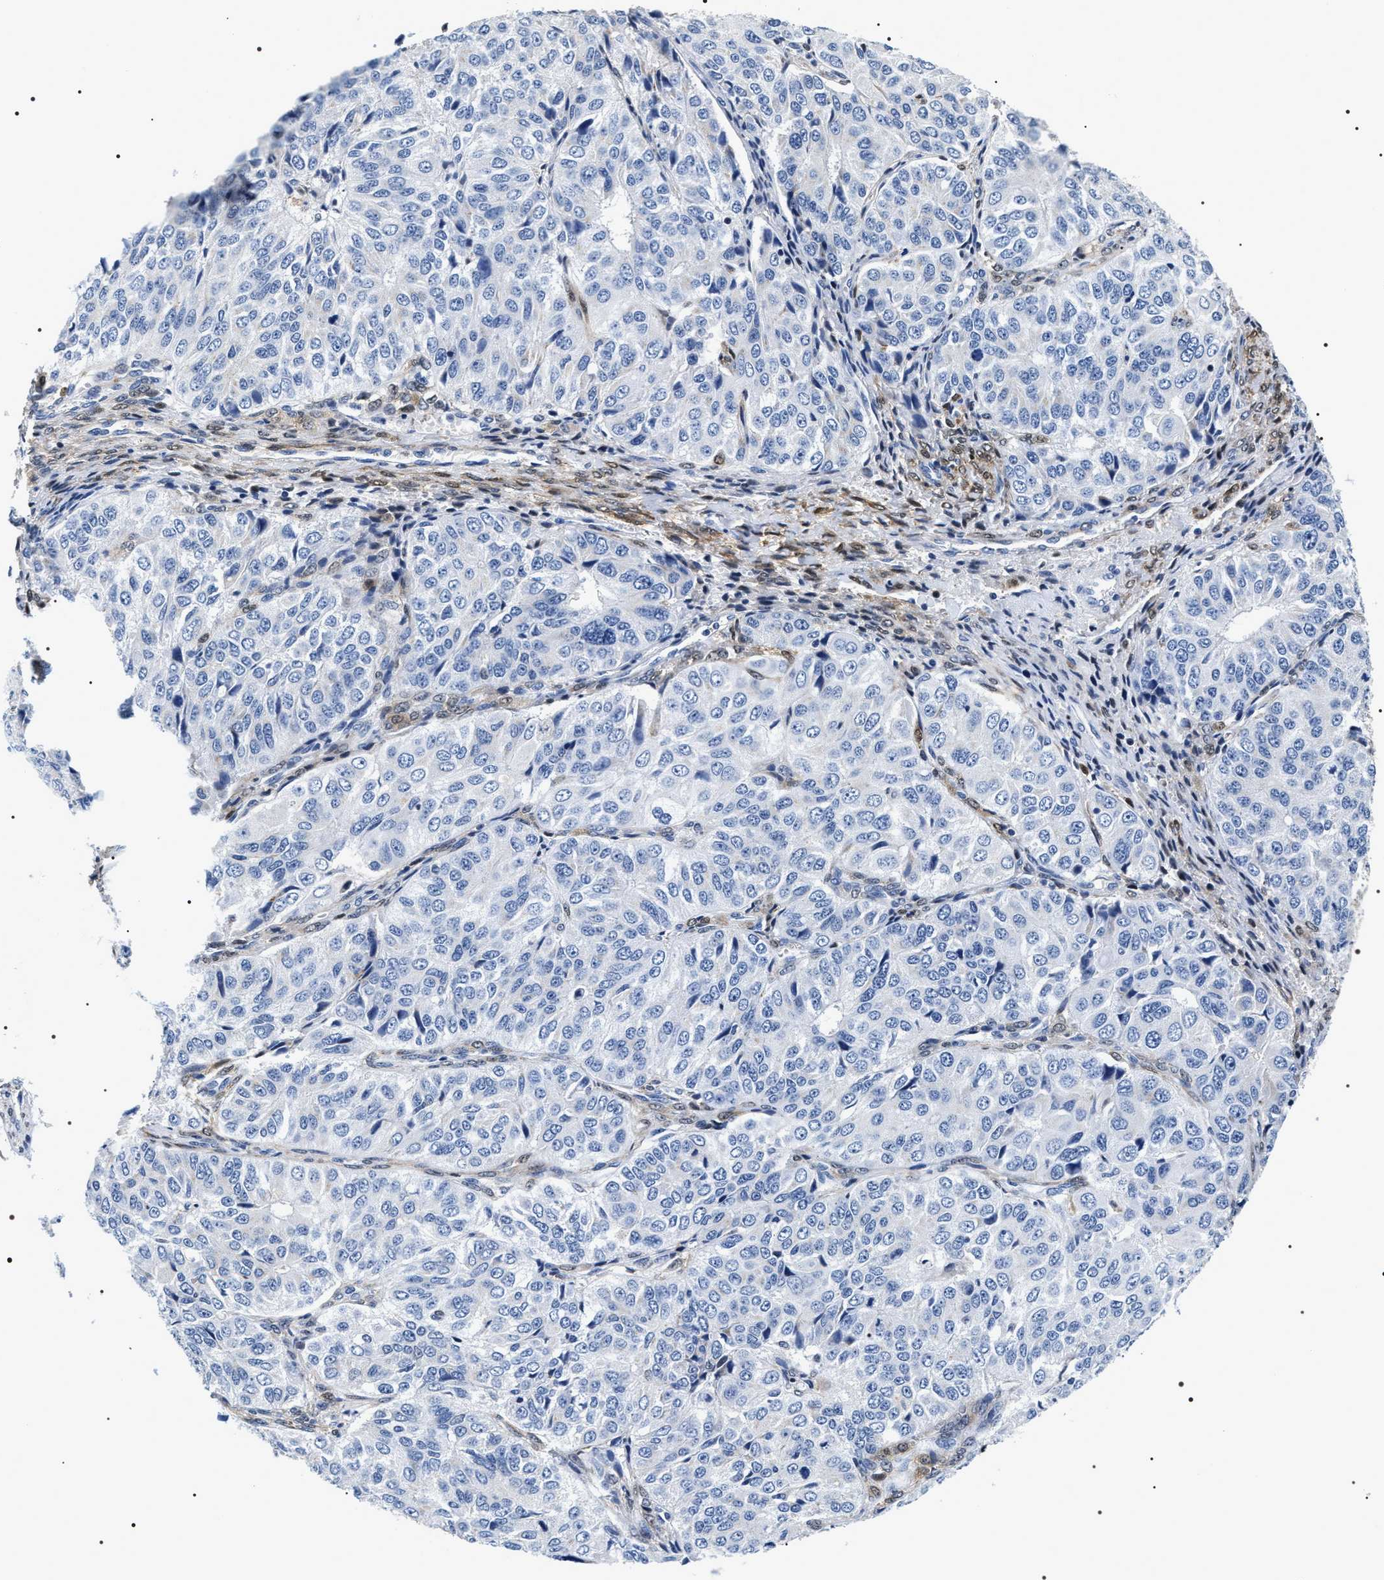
{"staining": {"intensity": "negative", "quantity": "none", "location": "none"}, "tissue": "ovarian cancer", "cell_type": "Tumor cells", "image_type": "cancer", "snomed": [{"axis": "morphology", "description": "Carcinoma, endometroid"}, {"axis": "topography", "description": "Ovary"}], "caption": "DAB (3,3'-diaminobenzidine) immunohistochemical staining of human ovarian cancer (endometroid carcinoma) demonstrates no significant staining in tumor cells.", "gene": "BAG2", "patient": {"sex": "female", "age": 51}}